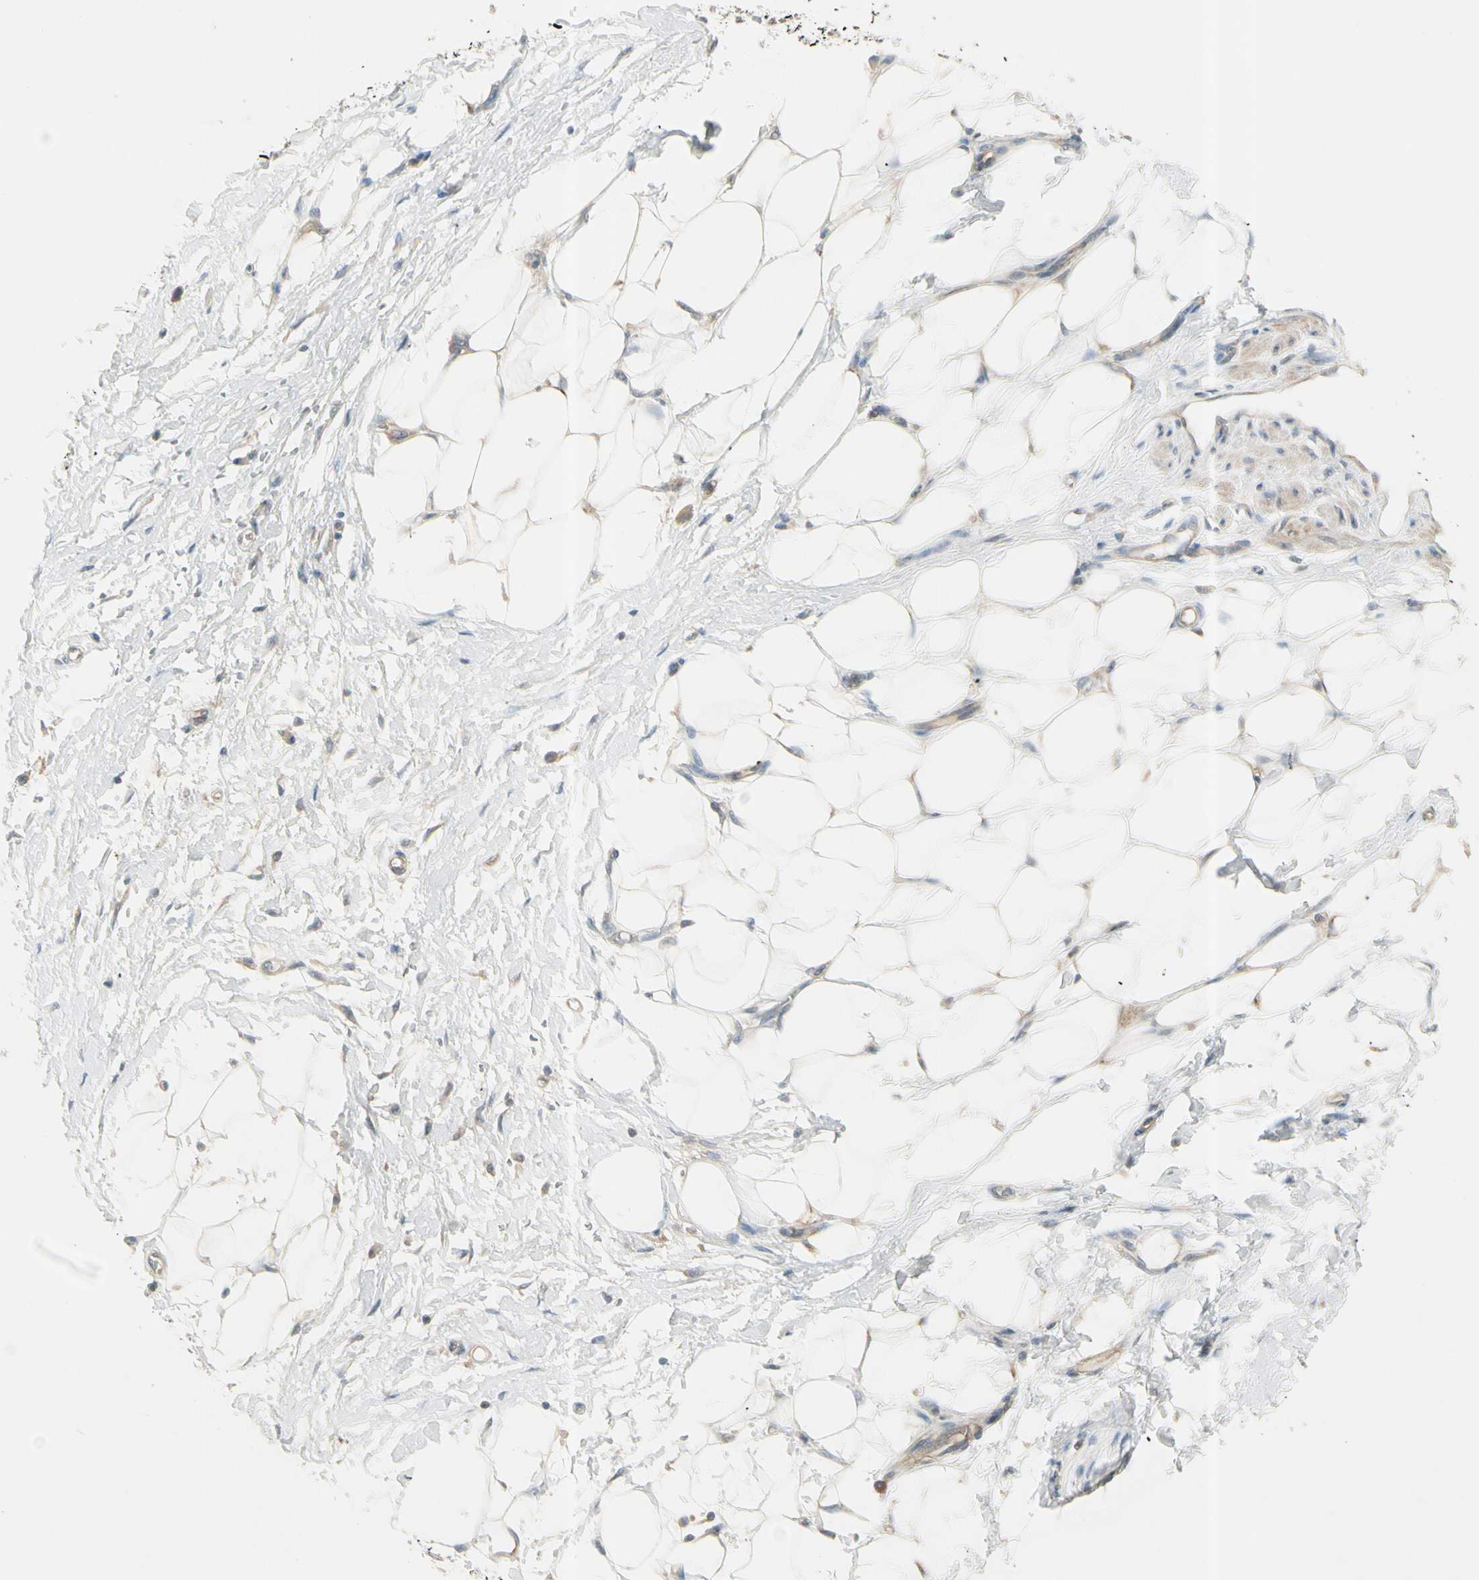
{"staining": {"intensity": "moderate", "quantity": ">75%", "location": "cytoplasmic/membranous"}, "tissue": "adipose tissue", "cell_type": "Adipocytes", "image_type": "normal", "snomed": [{"axis": "morphology", "description": "Normal tissue, NOS"}, {"axis": "morphology", "description": "Urothelial carcinoma, High grade"}, {"axis": "topography", "description": "Vascular tissue"}, {"axis": "topography", "description": "Urinary bladder"}], "caption": "Immunohistochemistry staining of benign adipose tissue, which reveals medium levels of moderate cytoplasmic/membranous staining in approximately >75% of adipocytes indicating moderate cytoplasmic/membranous protein positivity. The staining was performed using DAB (brown) for protein detection and nuclei were counterstained in hematoxylin (blue).", "gene": "CYP2E1", "patient": {"sex": "female", "age": 56}}